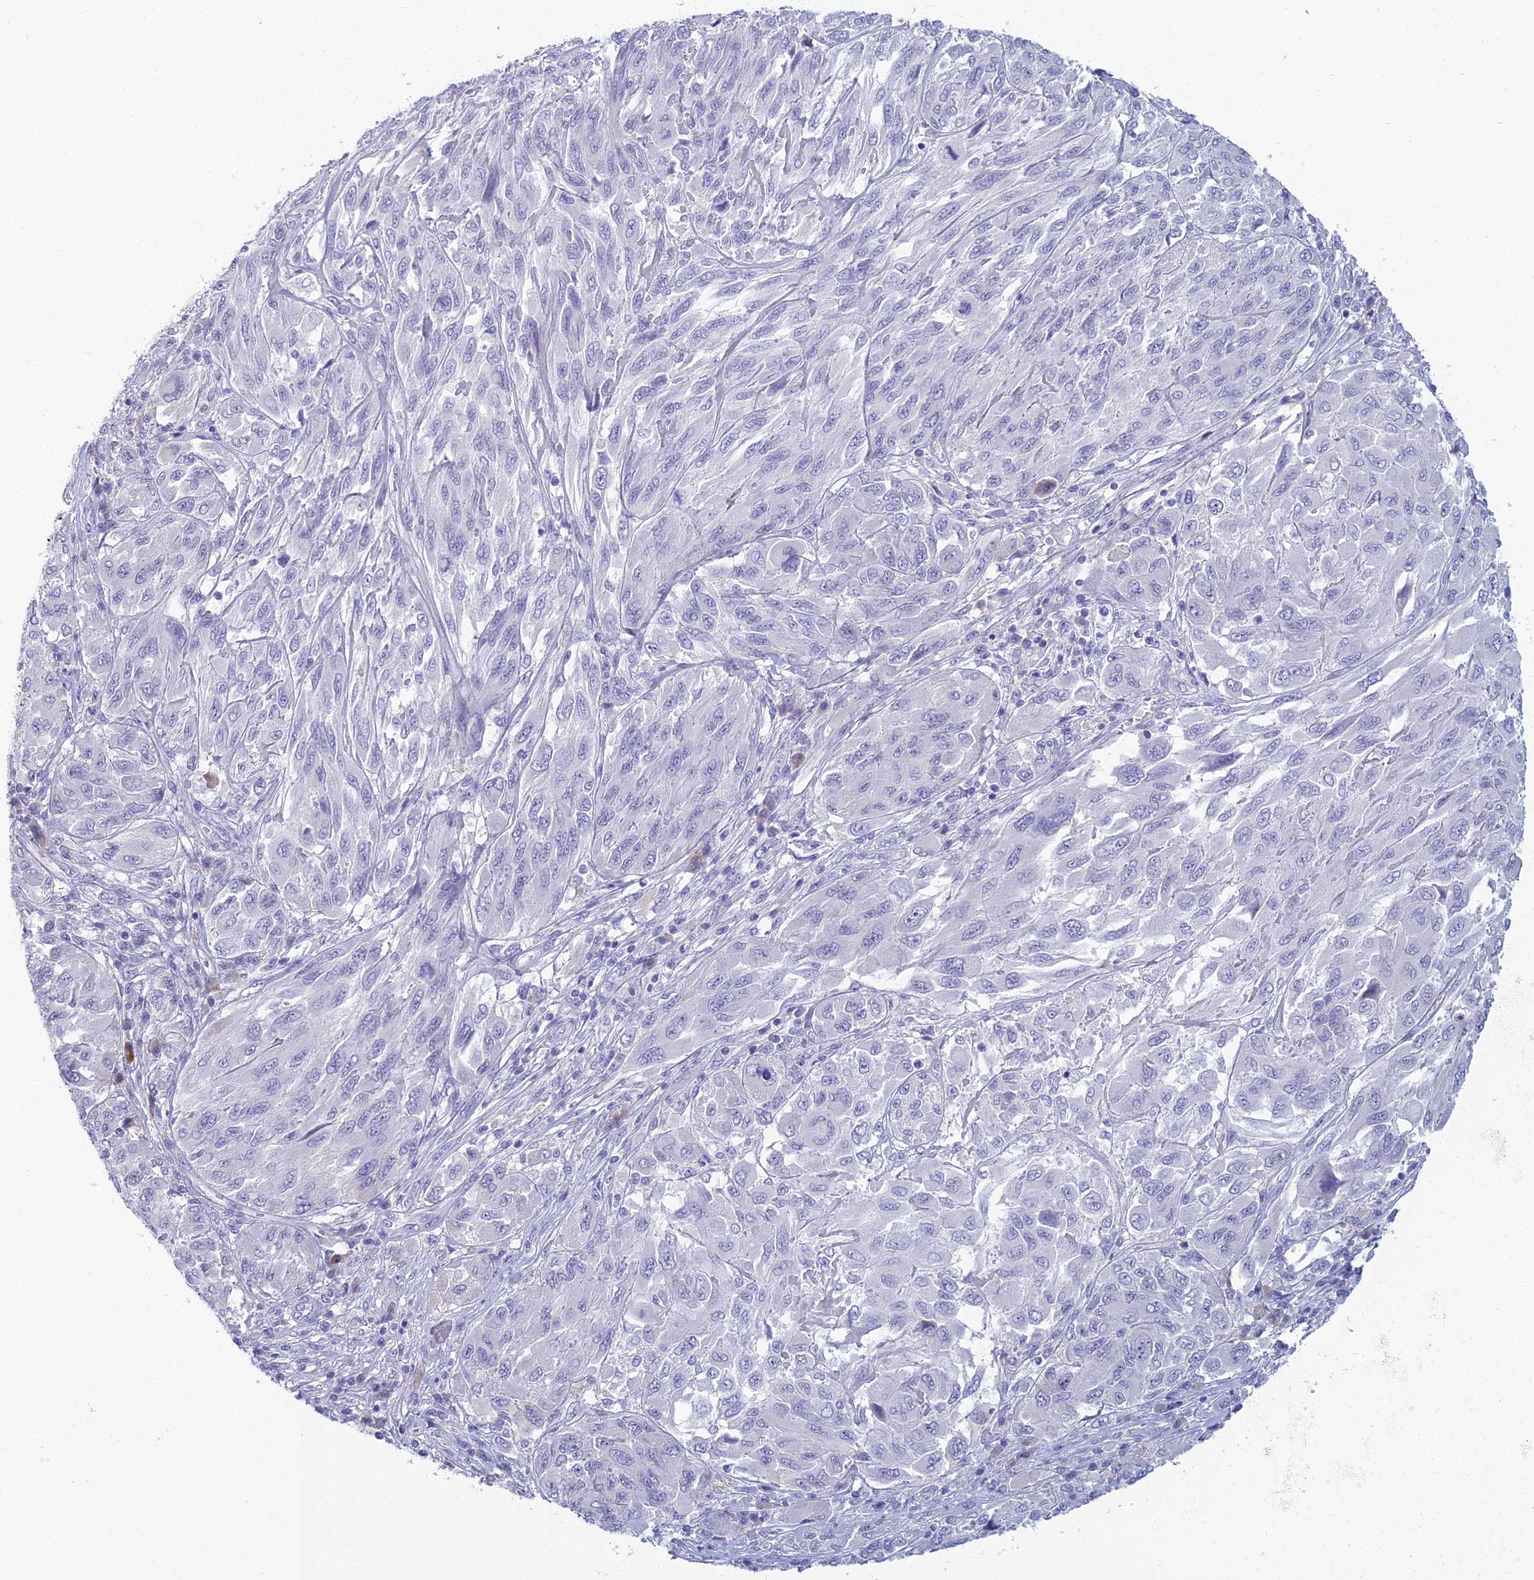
{"staining": {"intensity": "negative", "quantity": "none", "location": "none"}, "tissue": "melanoma", "cell_type": "Tumor cells", "image_type": "cancer", "snomed": [{"axis": "morphology", "description": "Malignant melanoma, NOS"}, {"axis": "topography", "description": "Skin"}], "caption": "The histopathology image reveals no staining of tumor cells in malignant melanoma.", "gene": "MUC13", "patient": {"sex": "female", "age": 91}}